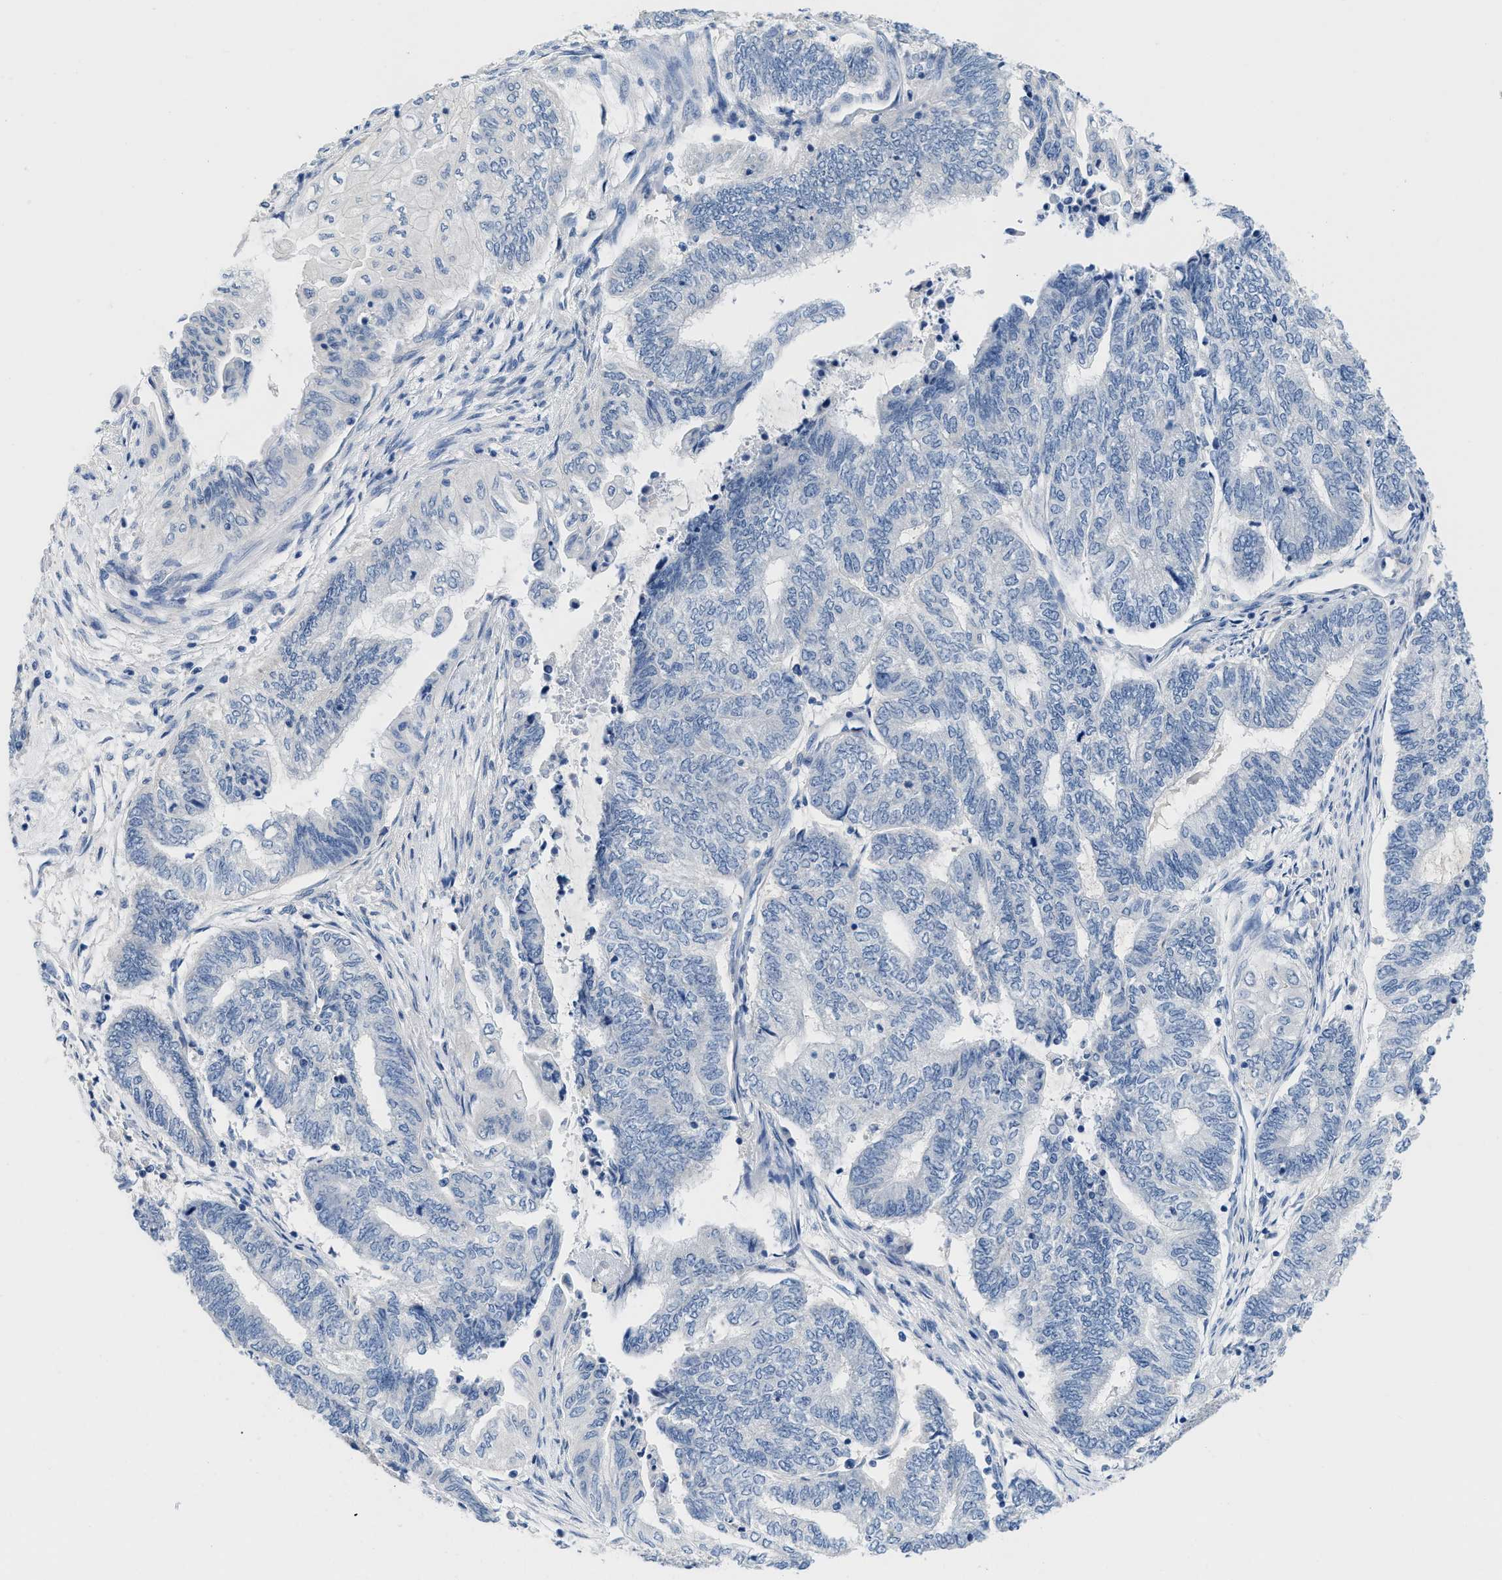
{"staining": {"intensity": "negative", "quantity": "none", "location": "none"}, "tissue": "endometrial cancer", "cell_type": "Tumor cells", "image_type": "cancer", "snomed": [{"axis": "morphology", "description": "Adenocarcinoma, NOS"}, {"axis": "topography", "description": "Uterus"}, {"axis": "topography", "description": "Endometrium"}], "caption": "A photomicrograph of human adenocarcinoma (endometrial) is negative for staining in tumor cells. Brightfield microscopy of IHC stained with DAB (brown) and hematoxylin (blue), captured at high magnification.", "gene": "PYY", "patient": {"sex": "female", "age": 70}}